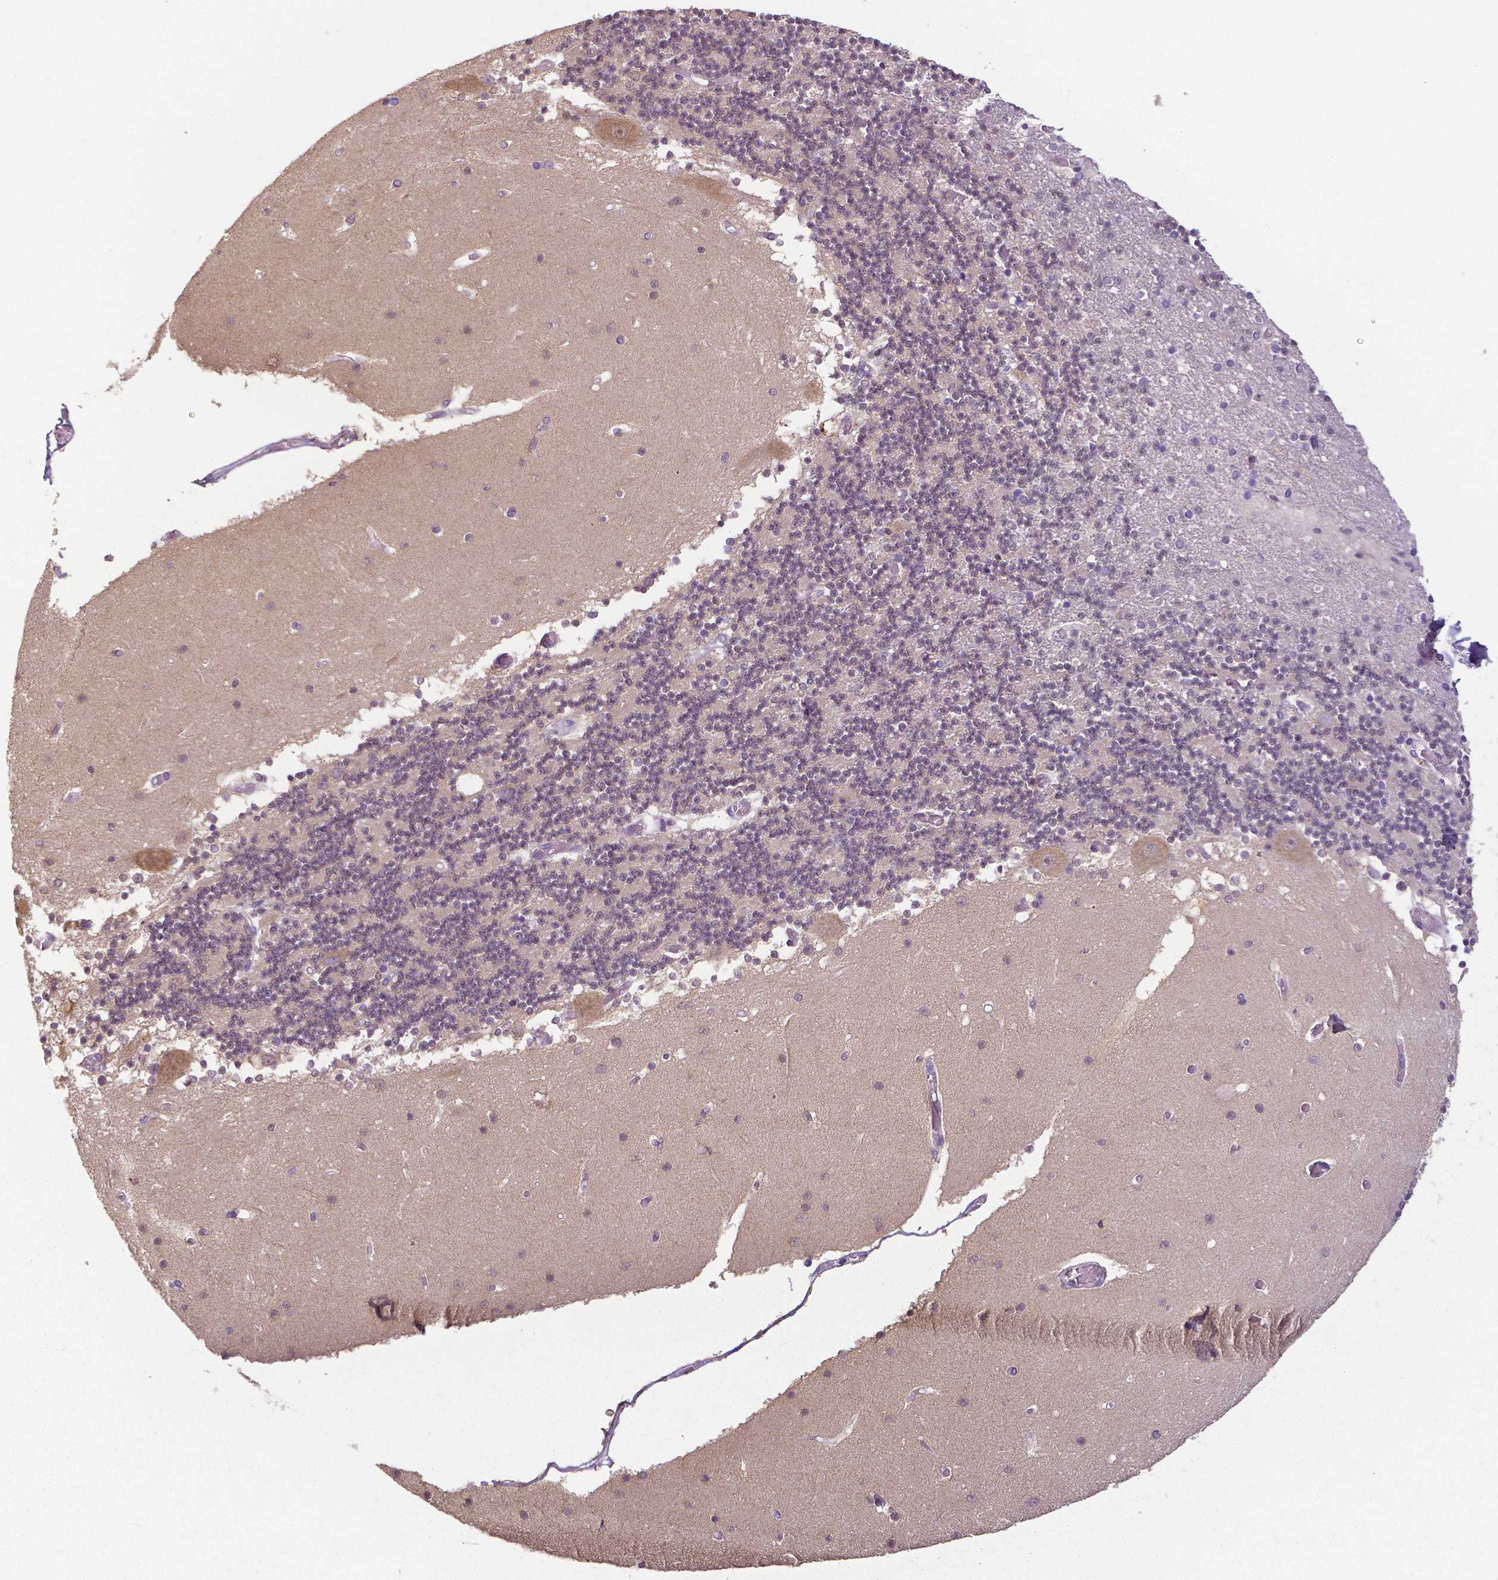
{"staining": {"intensity": "negative", "quantity": "none", "location": "none"}, "tissue": "cerebellum", "cell_type": "Cells in granular layer", "image_type": "normal", "snomed": [{"axis": "morphology", "description": "Normal tissue, NOS"}, {"axis": "topography", "description": "Cerebellum"}], "caption": "This histopathology image is of benign cerebellum stained with immunohistochemistry (IHC) to label a protein in brown with the nuclei are counter-stained blue. There is no positivity in cells in granular layer.", "gene": "CRMP1", "patient": {"sex": "female", "age": 28}}